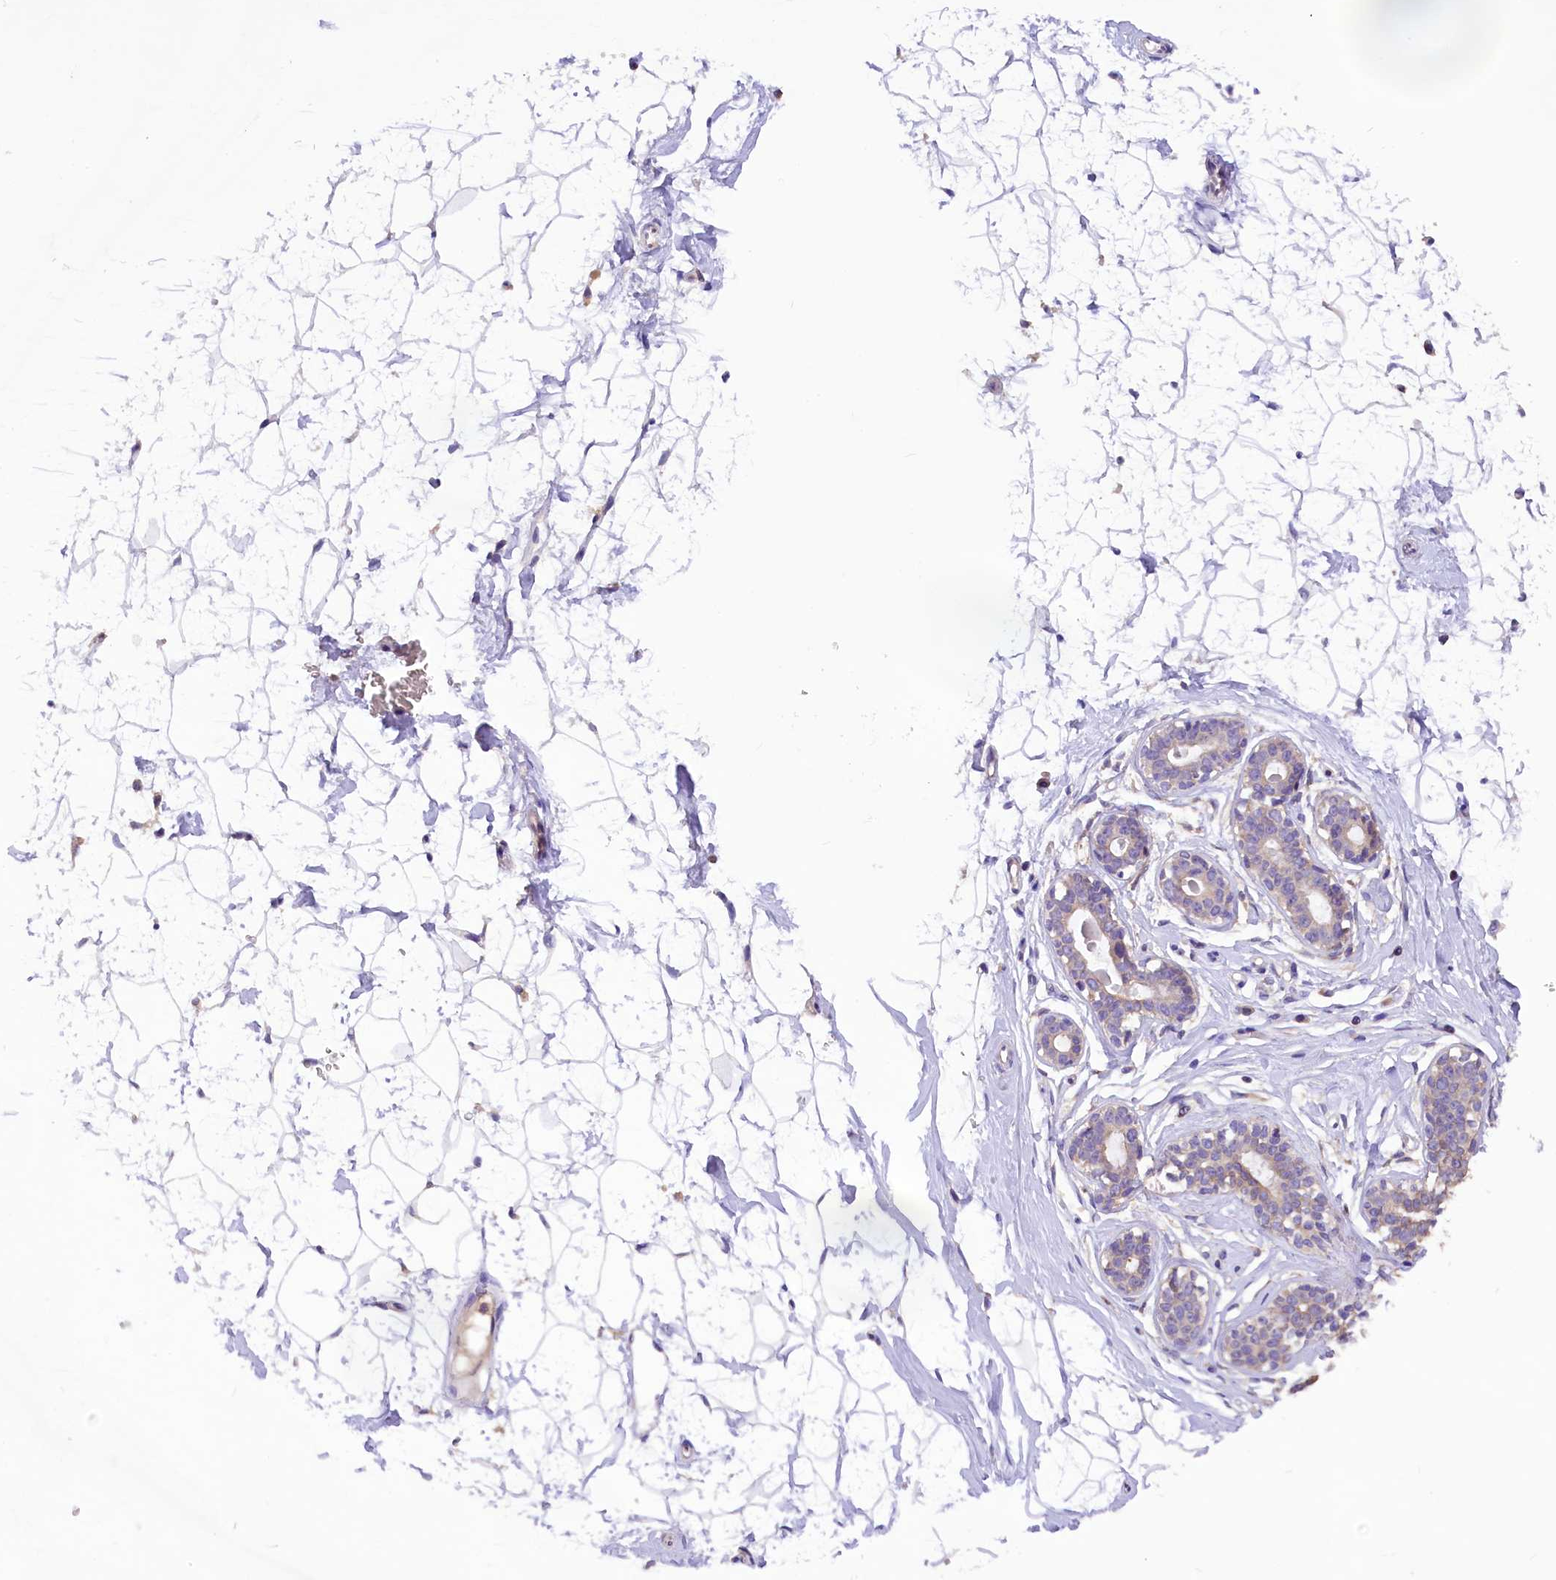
{"staining": {"intensity": "negative", "quantity": "none", "location": "none"}, "tissue": "breast", "cell_type": "Adipocytes", "image_type": "normal", "snomed": [{"axis": "morphology", "description": "Normal tissue, NOS"}, {"axis": "morphology", "description": "Adenoma, NOS"}, {"axis": "topography", "description": "Breast"}], "caption": "The micrograph reveals no significant expression in adipocytes of breast.", "gene": "AP3B2", "patient": {"sex": "female", "age": 23}}